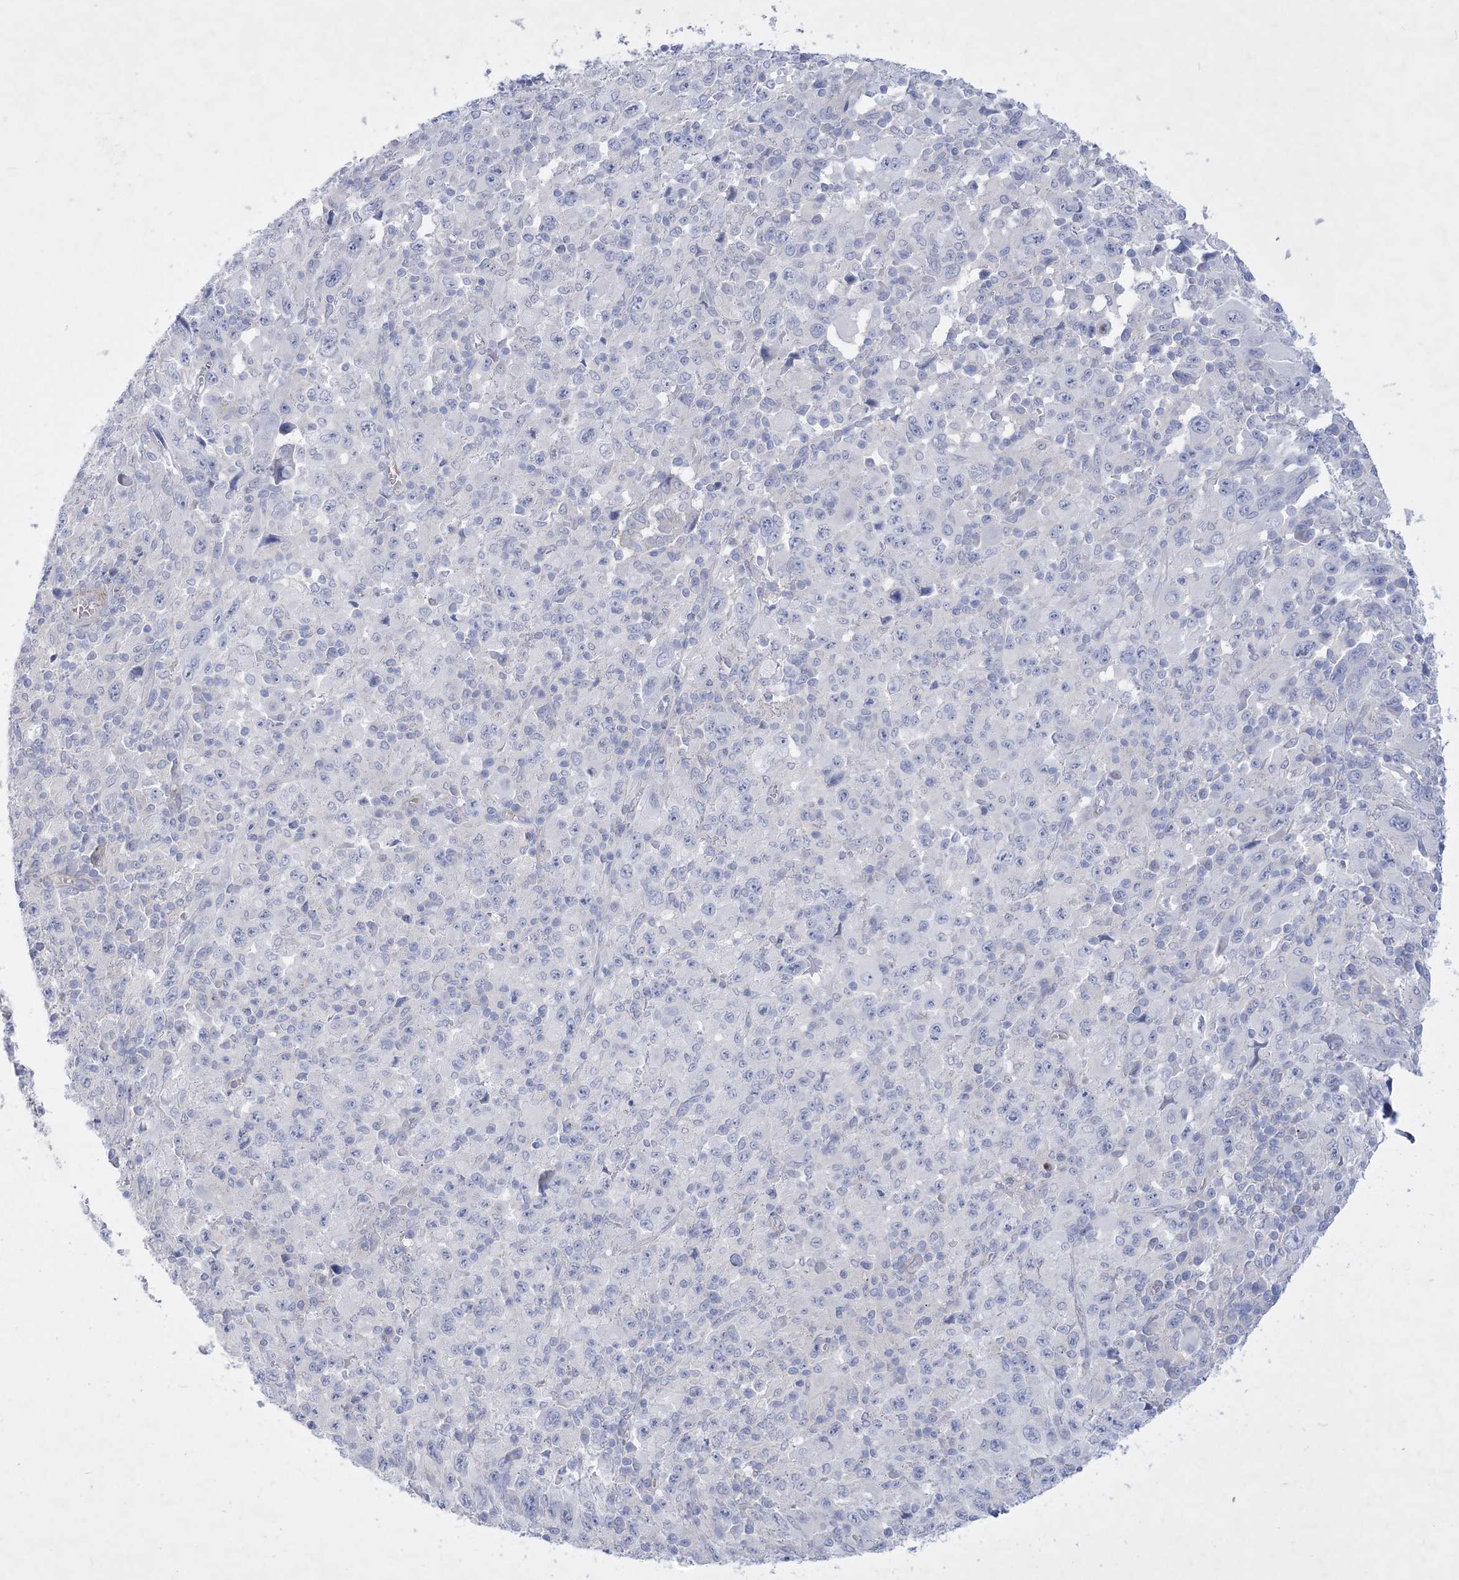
{"staining": {"intensity": "negative", "quantity": "none", "location": "none"}, "tissue": "melanoma", "cell_type": "Tumor cells", "image_type": "cancer", "snomed": [{"axis": "morphology", "description": "Malignant melanoma, Metastatic site"}, {"axis": "topography", "description": "Skin"}], "caption": "Human melanoma stained for a protein using immunohistochemistry (IHC) reveals no expression in tumor cells.", "gene": "WDR74", "patient": {"sex": "female", "age": 56}}